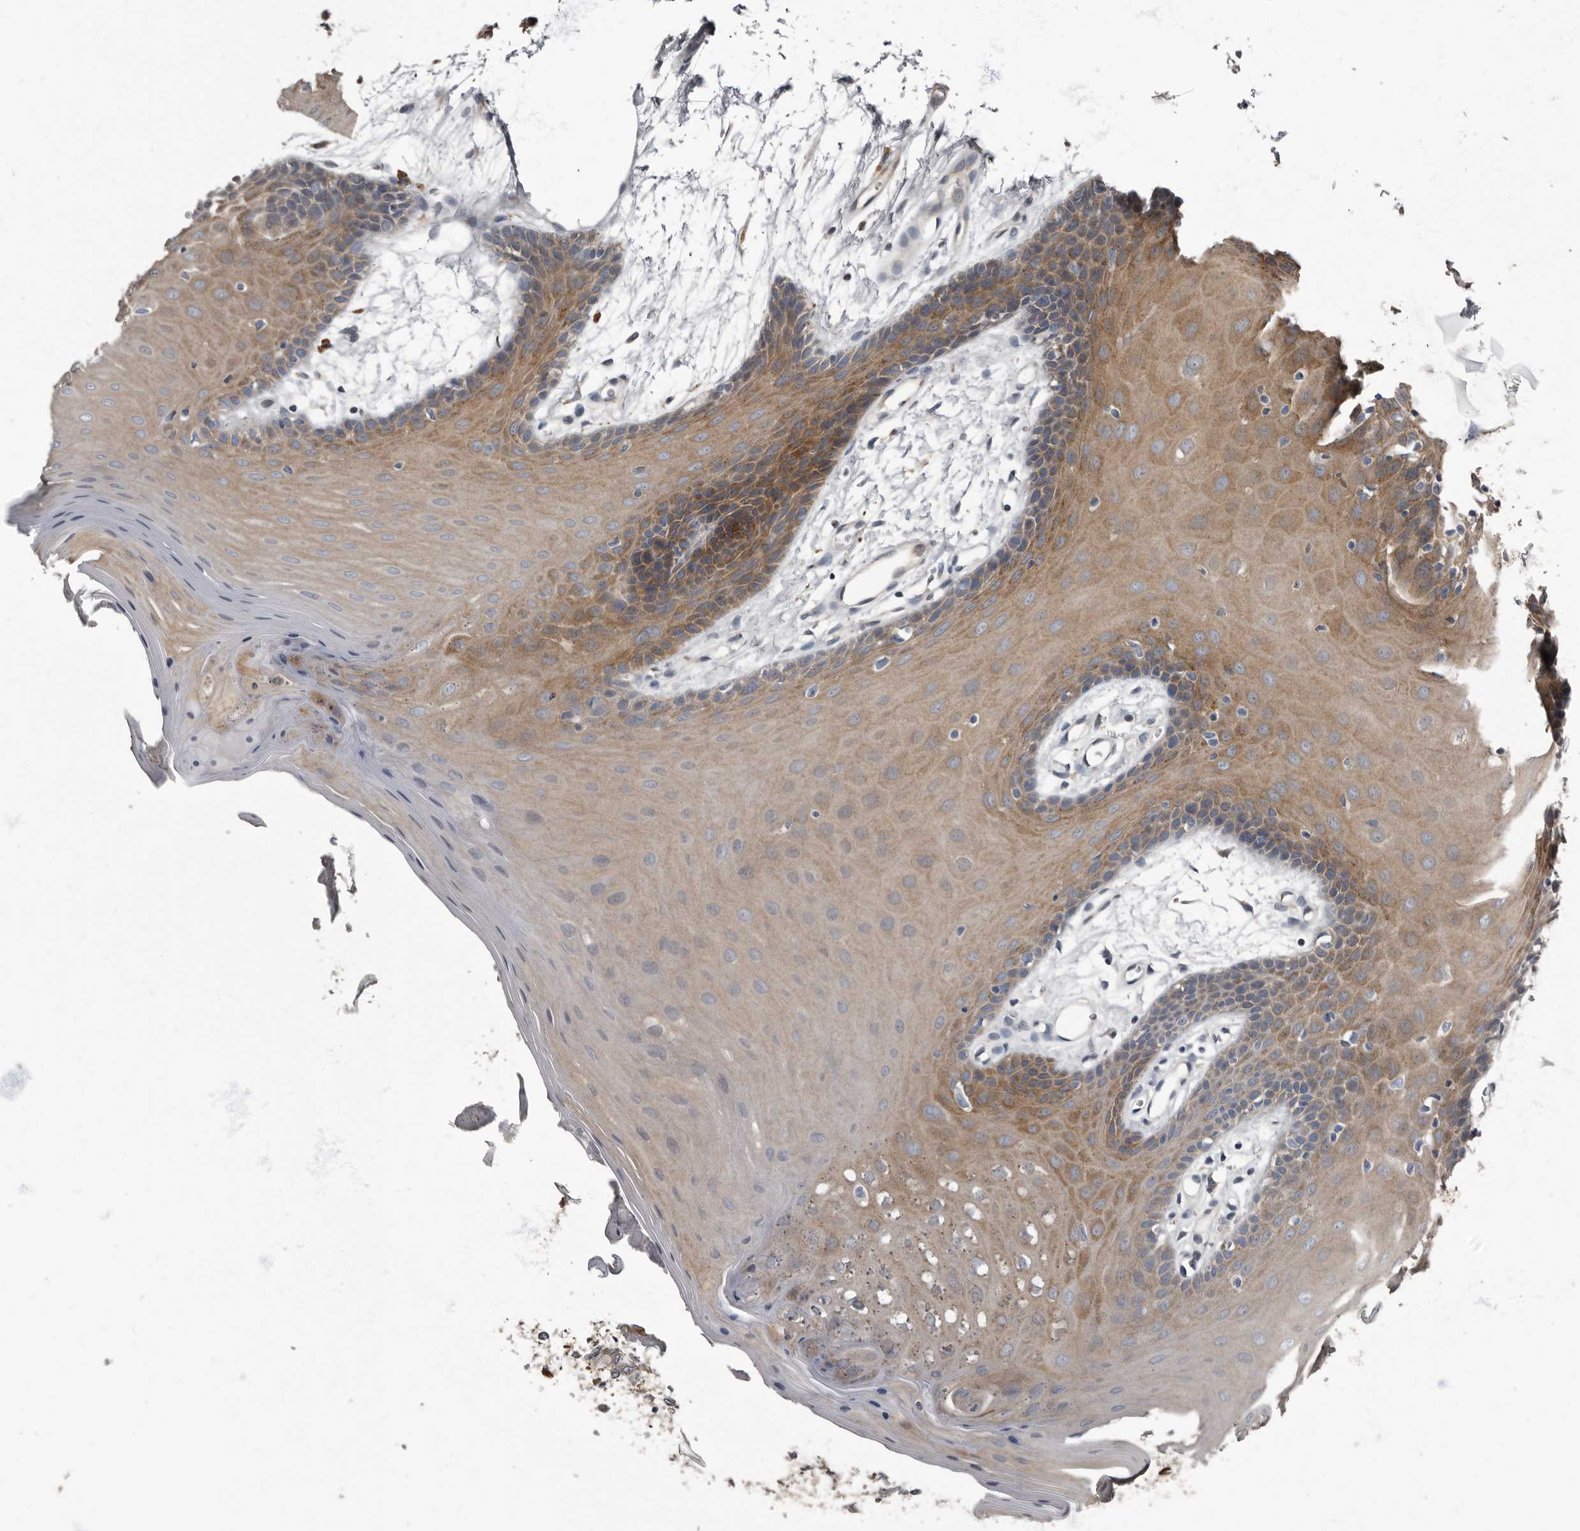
{"staining": {"intensity": "moderate", "quantity": ">75%", "location": "cytoplasmic/membranous"}, "tissue": "oral mucosa", "cell_type": "Squamous epithelial cells", "image_type": "normal", "snomed": [{"axis": "morphology", "description": "Normal tissue, NOS"}, {"axis": "morphology", "description": "Squamous cell carcinoma, NOS"}, {"axis": "topography", "description": "Skeletal muscle"}, {"axis": "topography", "description": "Oral tissue"}, {"axis": "topography", "description": "Salivary gland"}, {"axis": "topography", "description": "Head-Neck"}], "caption": "This photomicrograph reveals IHC staining of normal oral mucosa, with medium moderate cytoplasmic/membranous staining in approximately >75% of squamous epithelial cells.", "gene": "TPD52L1", "patient": {"sex": "male", "age": 54}}